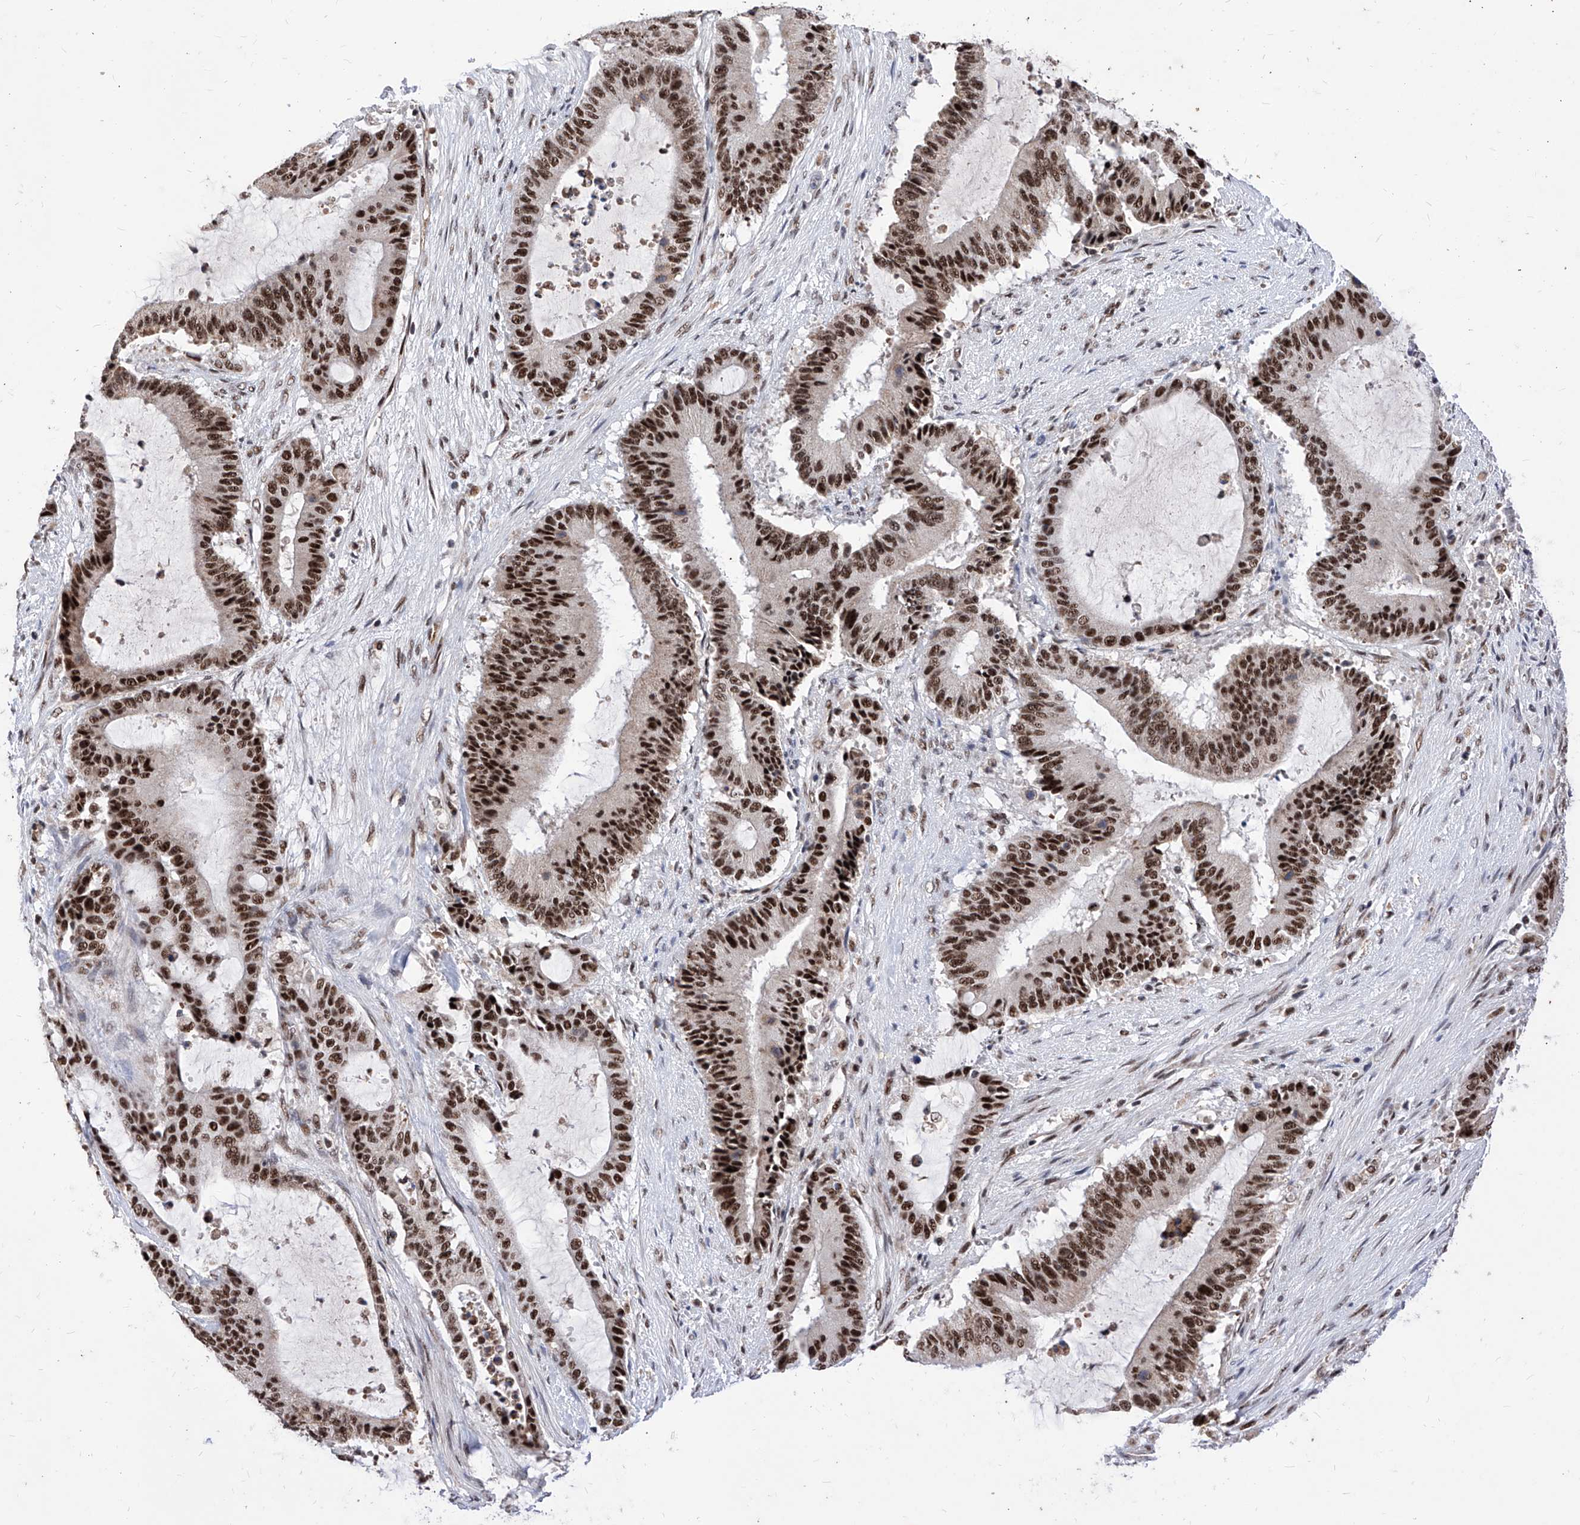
{"staining": {"intensity": "strong", "quantity": ">75%", "location": "nuclear"}, "tissue": "liver cancer", "cell_type": "Tumor cells", "image_type": "cancer", "snomed": [{"axis": "morphology", "description": "Normal tissue, NOS"}, {"axis": "morphology", "description": "Cholangiocarcinoma"}, {"axis": "topography", "description": "Liver"}, {"axis": "topography", "description": "Peripheral nerve tissue"}], "caption": "The micrograph exhibits a brown stain indicating the presence of a protein in the nuclear of tumor cells in liver cancer.", "gene": "PHF5A", "patient": {"sex": "female", "age": 73}}